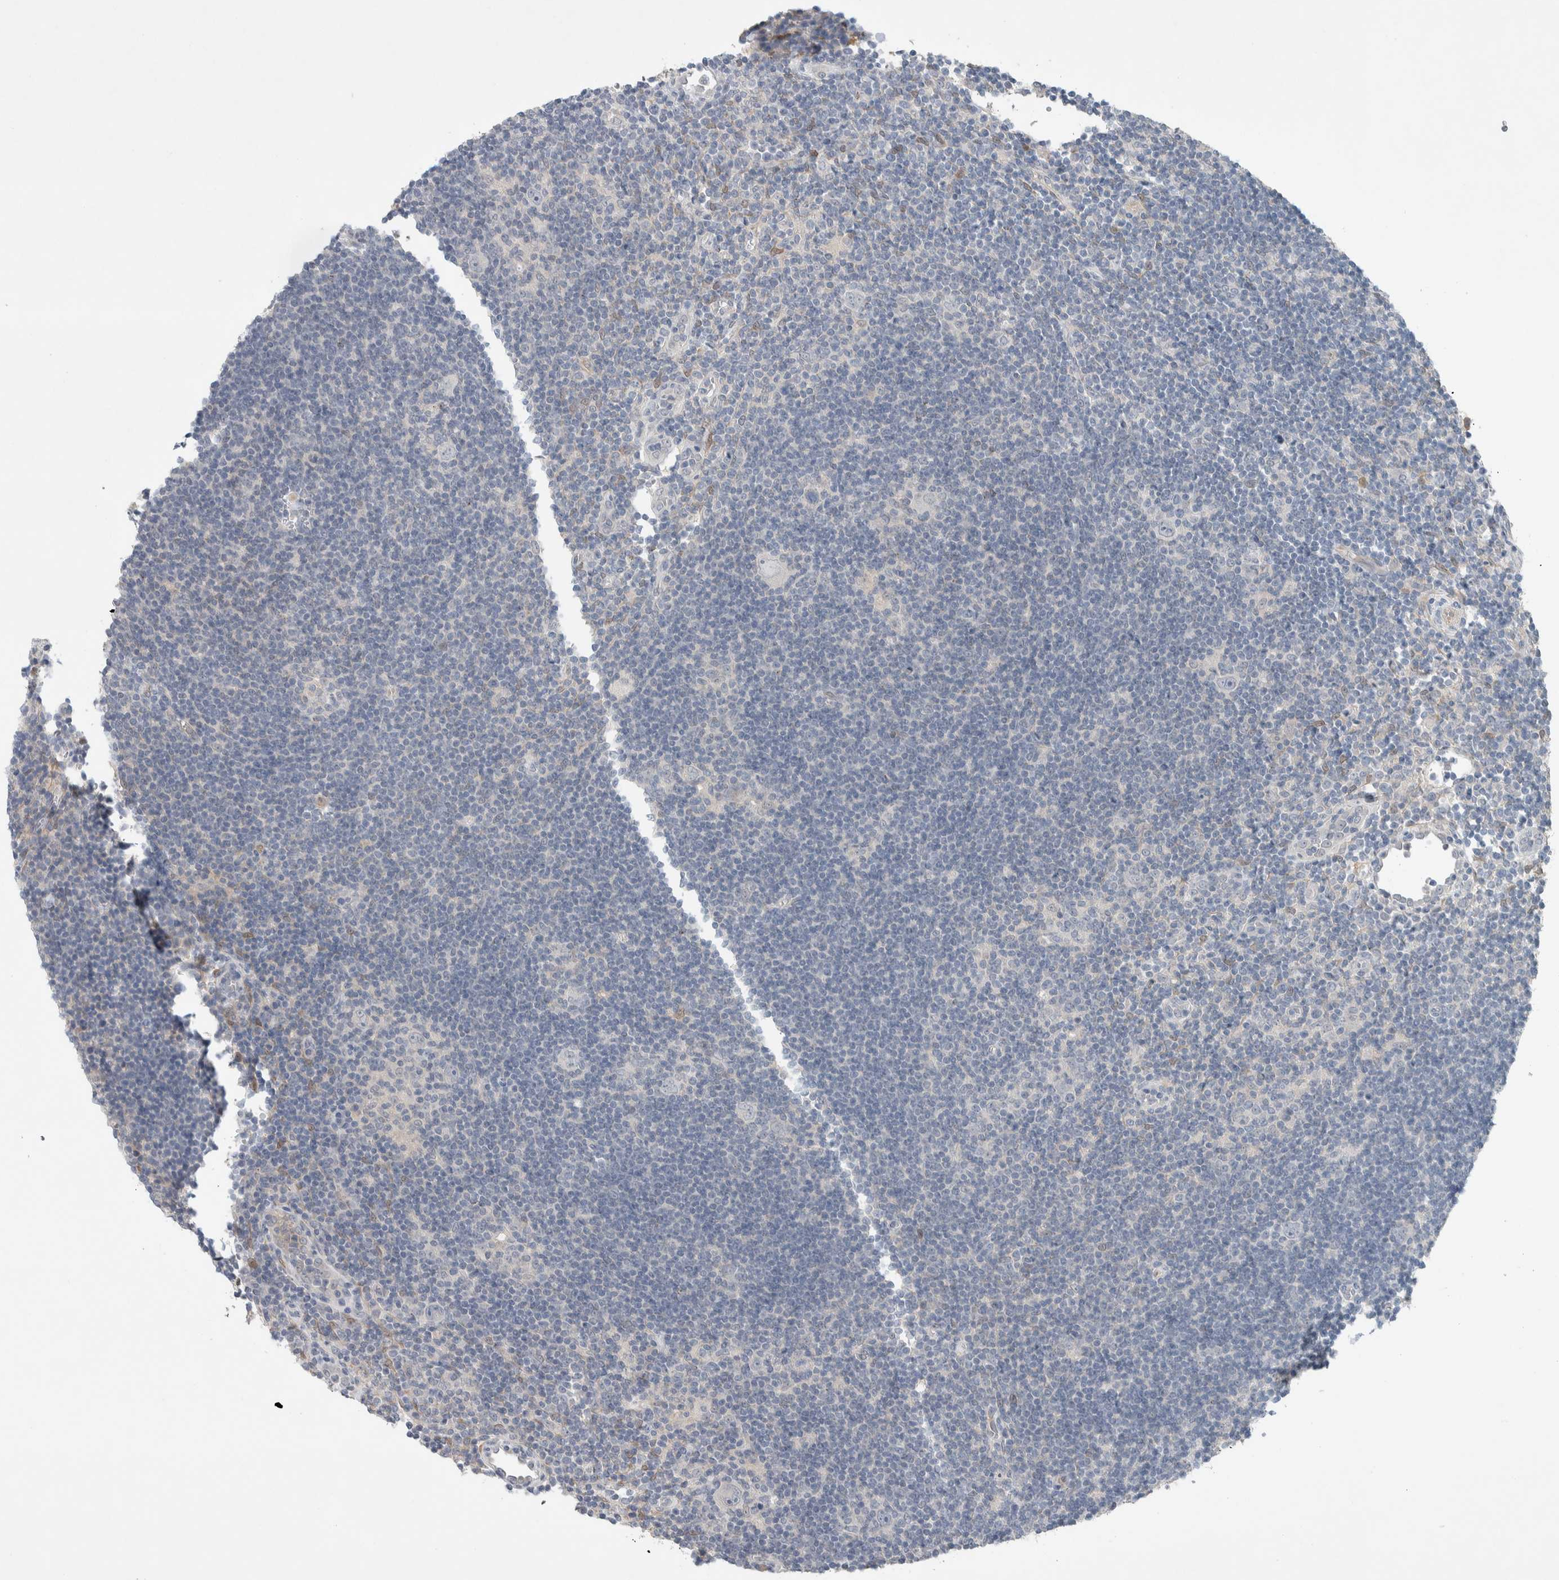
{"staining": {"intensity": "negative", "quantity": "none", "location": "none"}, "tissue": "lymphoma", "cell_type": "Tumor cells", "image_type": "cancer", "snomed": [{"axis": "morphology", "description": "Hodgkin's disease, NOS"}, {"axis": "topography", "description": "Lymph node"}], "caption": "Immunohistochemistry of Hodgkin's disease reveals no positivity in tumor cells. The staining is performed using DAB brown chromogen with nuclei counter-stained in using hematoxylin.", "gene": "DEPTOR", "patient": {"sex": "female", "age": 57}}